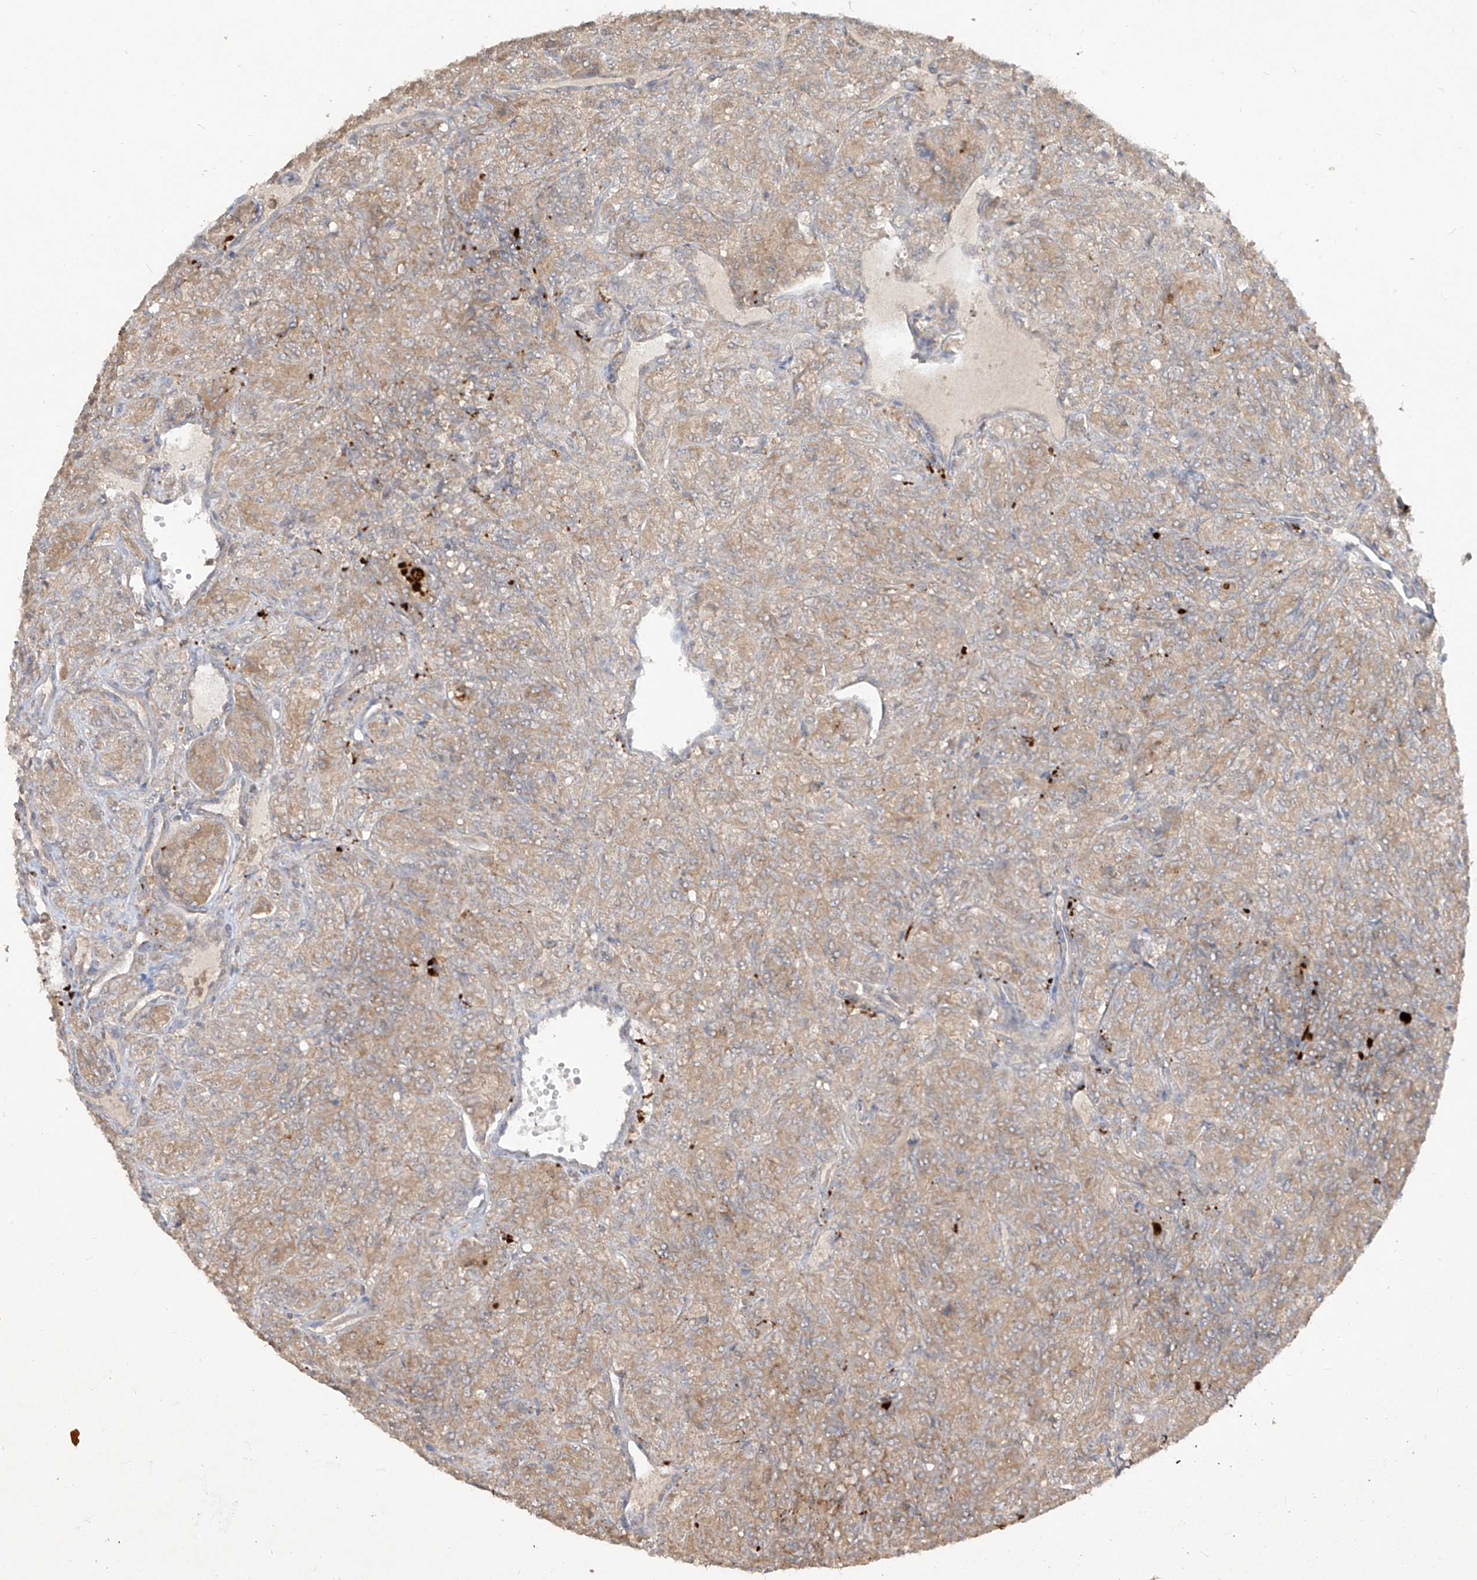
{"staining": {"intensity": "moderate", "quantity": ">75%", "location": "cytoplasmic/membranous"}, "tissue": "renal cancer", "cell_type": "Tumor cells", "image_type": "cancer", "snomed": [{"axis": "morphology", "description": "Adenocarcinoma, NOS"}, {"axis": "topography", "description": "Kidney"}], "caption": "Human renal cancer stained with a protein marker demonstrates moderate staining in tumor cells.", "gene": "LDAH", "patient": {"sex": "male", "age": 77}}